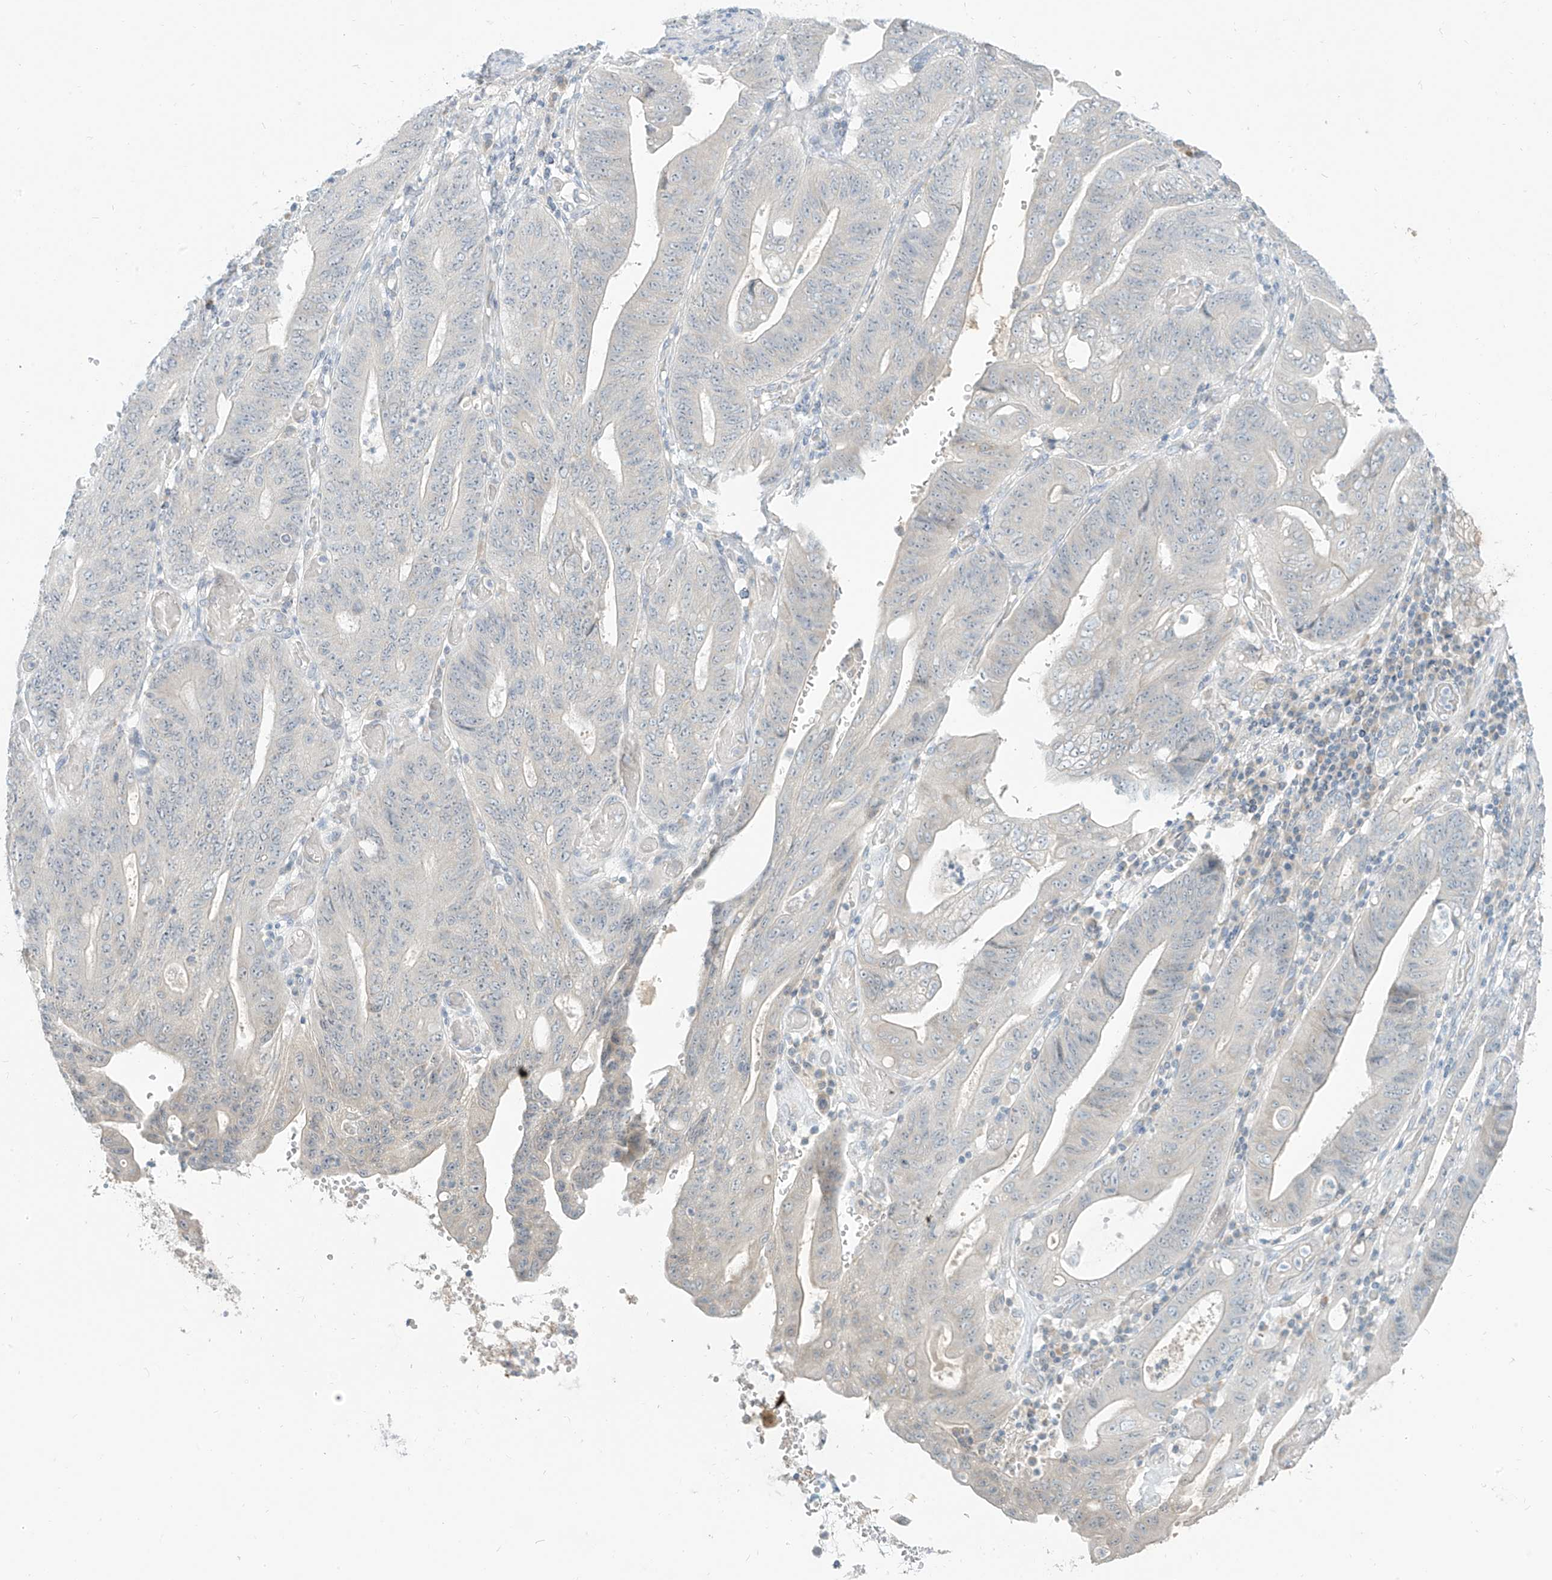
{"staining": {"intensity": "negative", "quantity": "none", "location": "none"}, "tissue": "stomach cancer", "cell_type": "Tumor cells", "image_type": "cancer", "snomed": [{"axis": "morphology", "description": "Adenocarcinoma, NOS"}, {"axis": "topography", "description": "Stomach"}], "caption": "IHC of stomach cancer exhibits no positivity in tumor cells.", "gene": "C2orf42", "patient": {"sex": "female", "age": 73}}